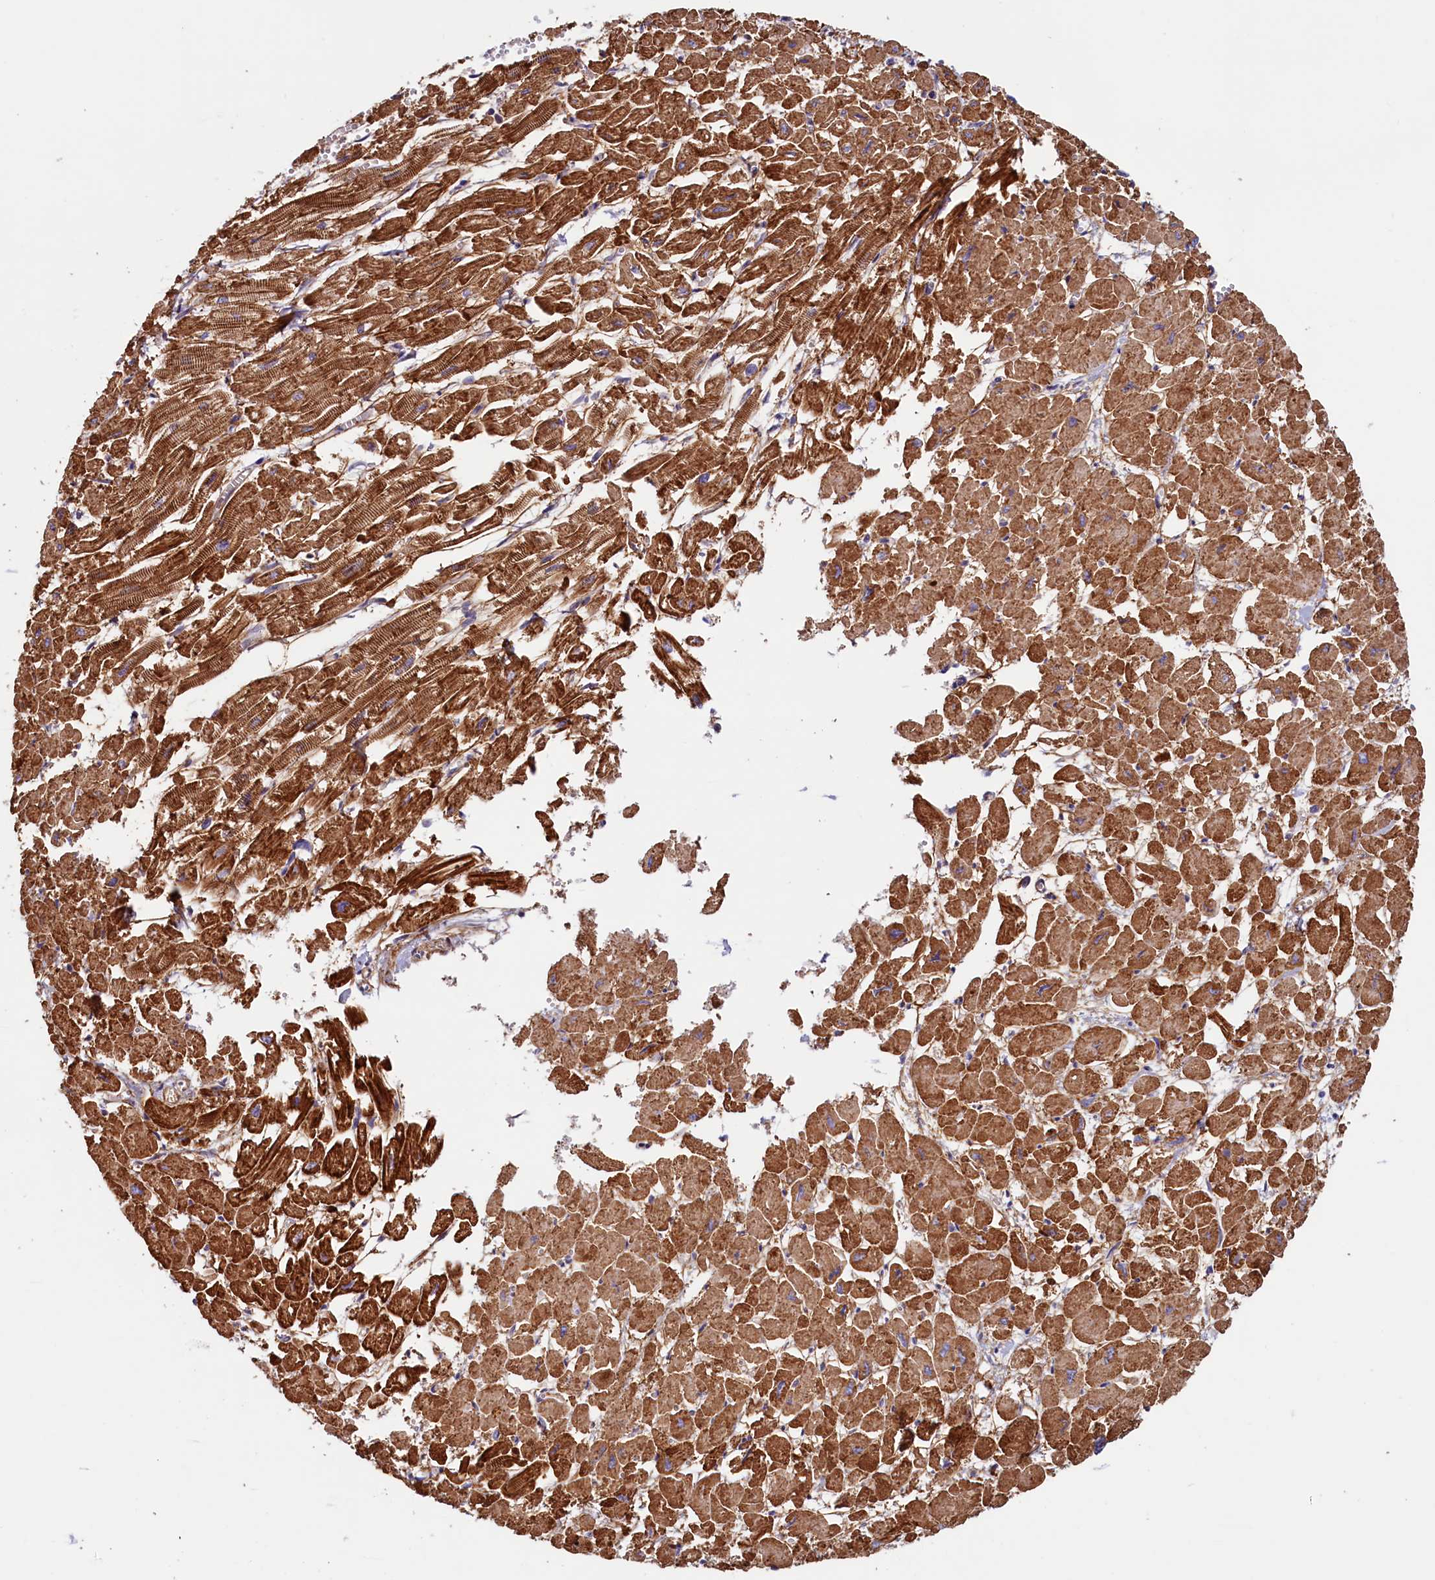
{"staining": {"intensity": "strong", "quantity": ">75%", "location": "cytoplasmic/membranous"}, "tissue": "heart muscle", "cell_type": "Cardiomyocytes", "image_type": "normal", "snomed": [{"axis": "morphology", "description": "Normal tissue, NOS"}, {"axis": "topography", "description": "Heart"}], "caption": "A brown stain labels strong cytoplasmic/membranous positivity of a protein in cardiomyocytes of normal heart muscle. Nuclei are stained in blue.", "gene": "DUOXA1", "patient": {"sex": "male", "age": 54}}